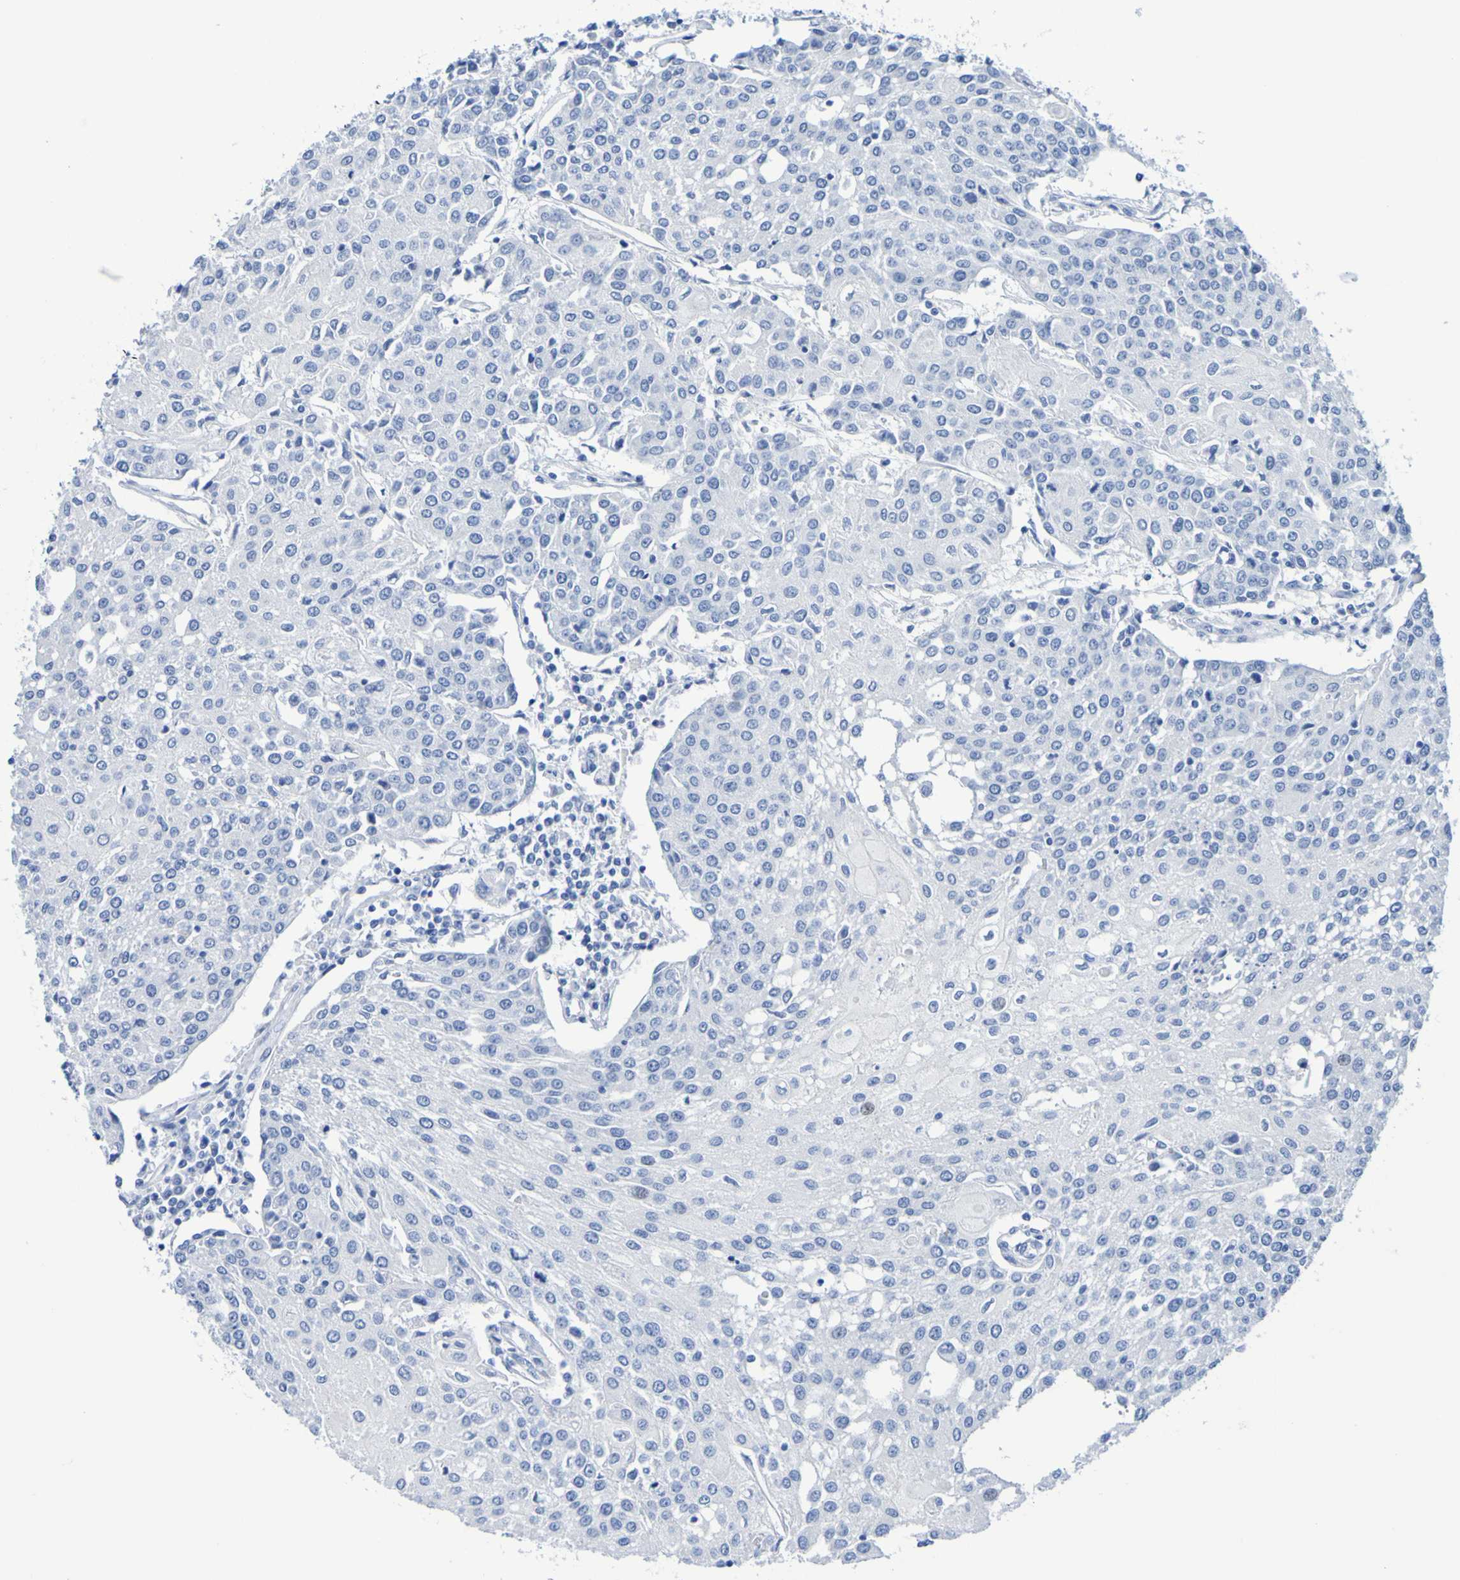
{"staining": {"intensity": "negative", "quantity": "none", "location": "none"}, "tissue": "urothelial cancer", "cell_type": "Tumor cells", "image_type": "cancer", "snomed": [{"axis": "morphology", "description": "Urothelial carcinoma, High grade"}, {"axis": "topography", "description": "Urinary bladder"}], "caption": "DAB immunohistochemical staining of human urothelial carcinoma (high-grade) exhibits no significant staining in tumor cells.", "gene": "DPEP1", "patient": {"sex": "female", "age": 85}}